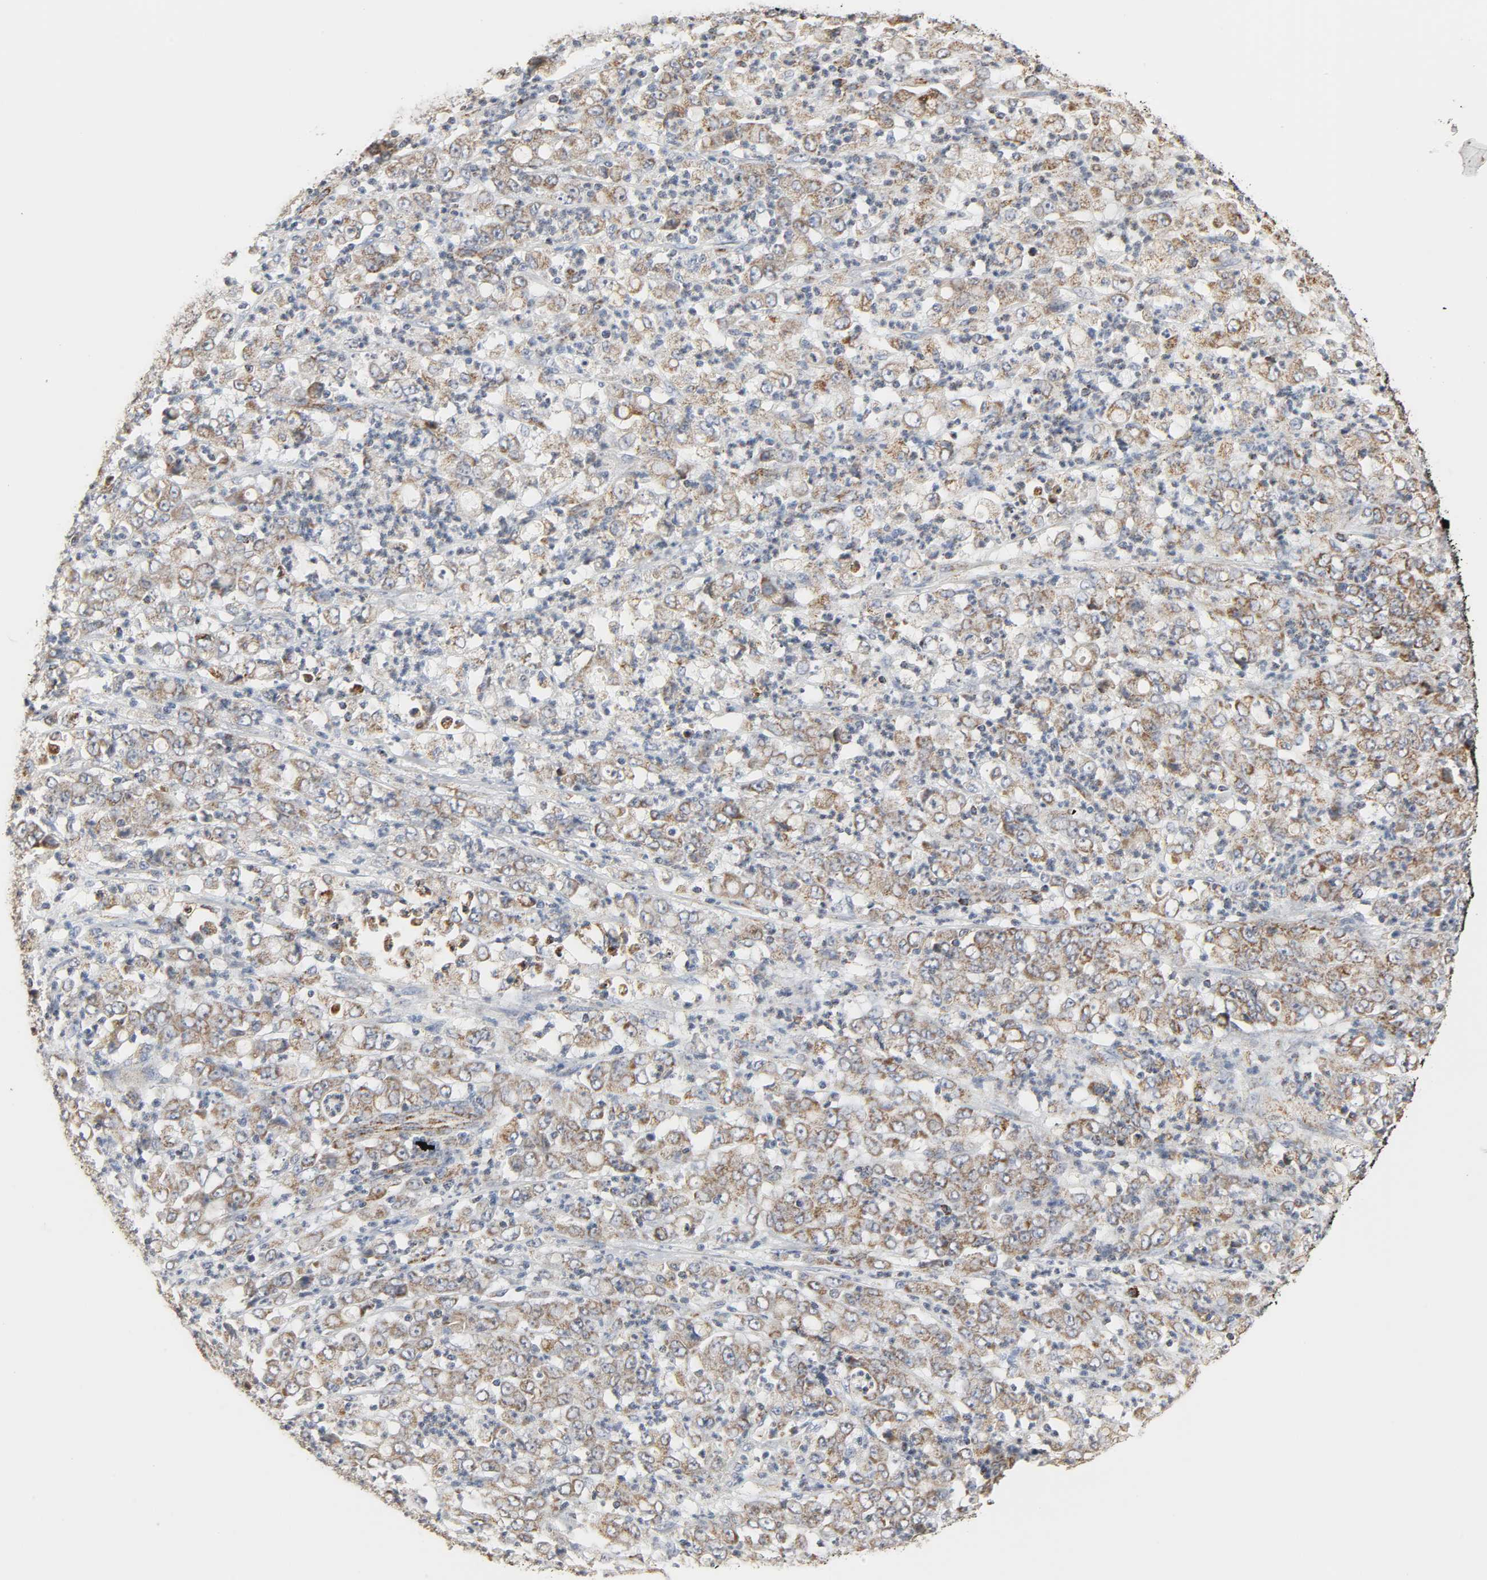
{"staining": {"intensity": "moderate", "quantity": "25%-75%", "location": "cytoplasmic/membranous"}, "tissue": "stomach cancer", "cell_type": "Tumor cells", "image_type": "cancer", "snomed": [{"axis": "morphology", "description": "Adenocarcinoma, NOS"}, {"axis": "topography", "description": "Stomach, lower"}], "caption": "The micrograph displays a brown stain indicating the presence of a protein in the cytoplasmic/membranous of tumor cells in stomach cancer (adenocarcinoma).", "gene": "ACAT1", "patient": {"sex": "female", "age": 71}}